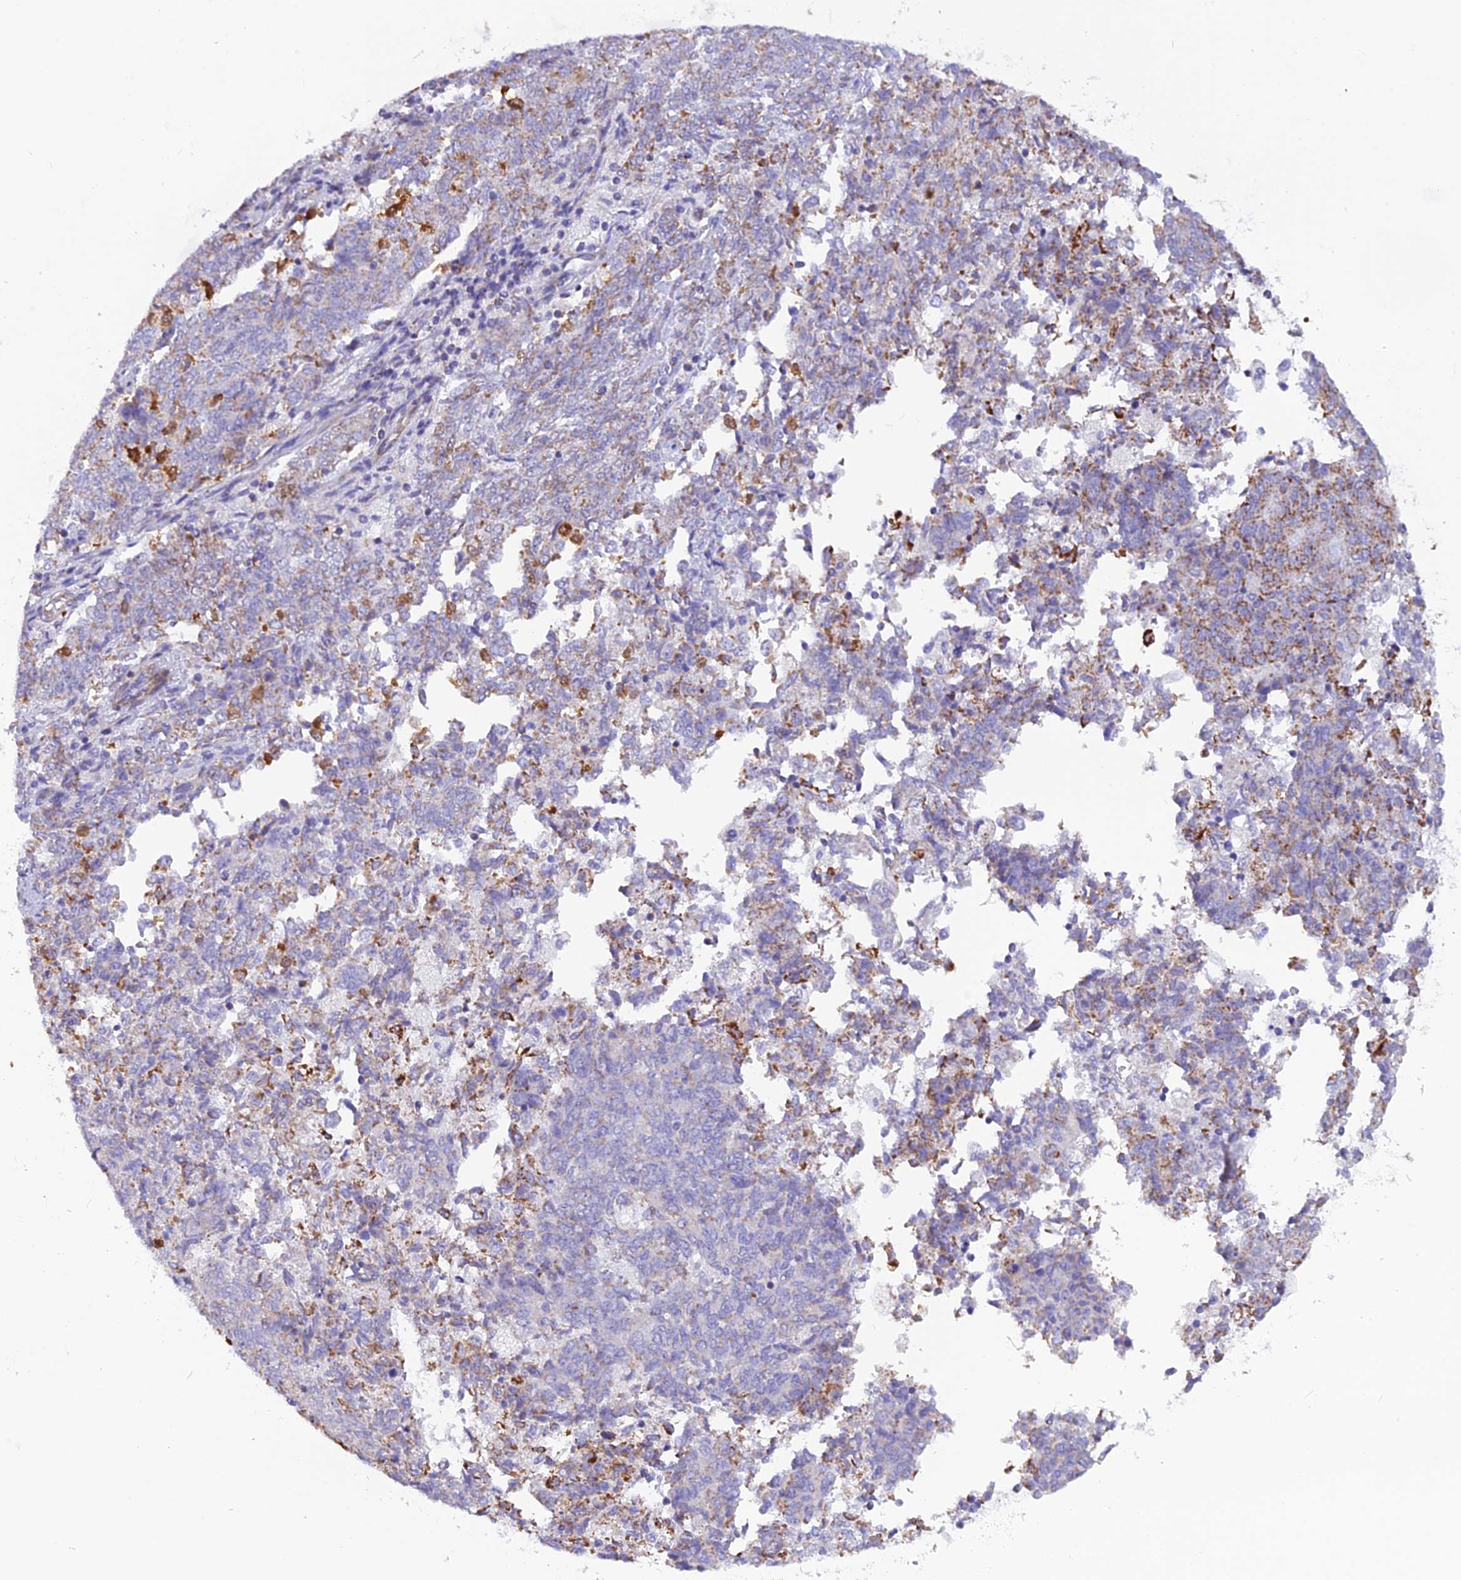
{"staining": {"intensity": "moderate", "quantity": "<25%", "location": "cytoplasmic/membranous"}, "tissue": "endometrial cancer", "cell_type": "Tumor cells", "image_type": "cancer", "snomed": [{"axis": "morphology", "description": "Adenocarcinoma, NOS"}, {"axis": "topography", "description": "Endometrium"}], "caption": "Human endometrial adenocarcinoma stained with a protein marker exhibits moderate staining in tumor cells.", "gene": "POMGNT1", "patient": {"sex": "female", "age": 80}}